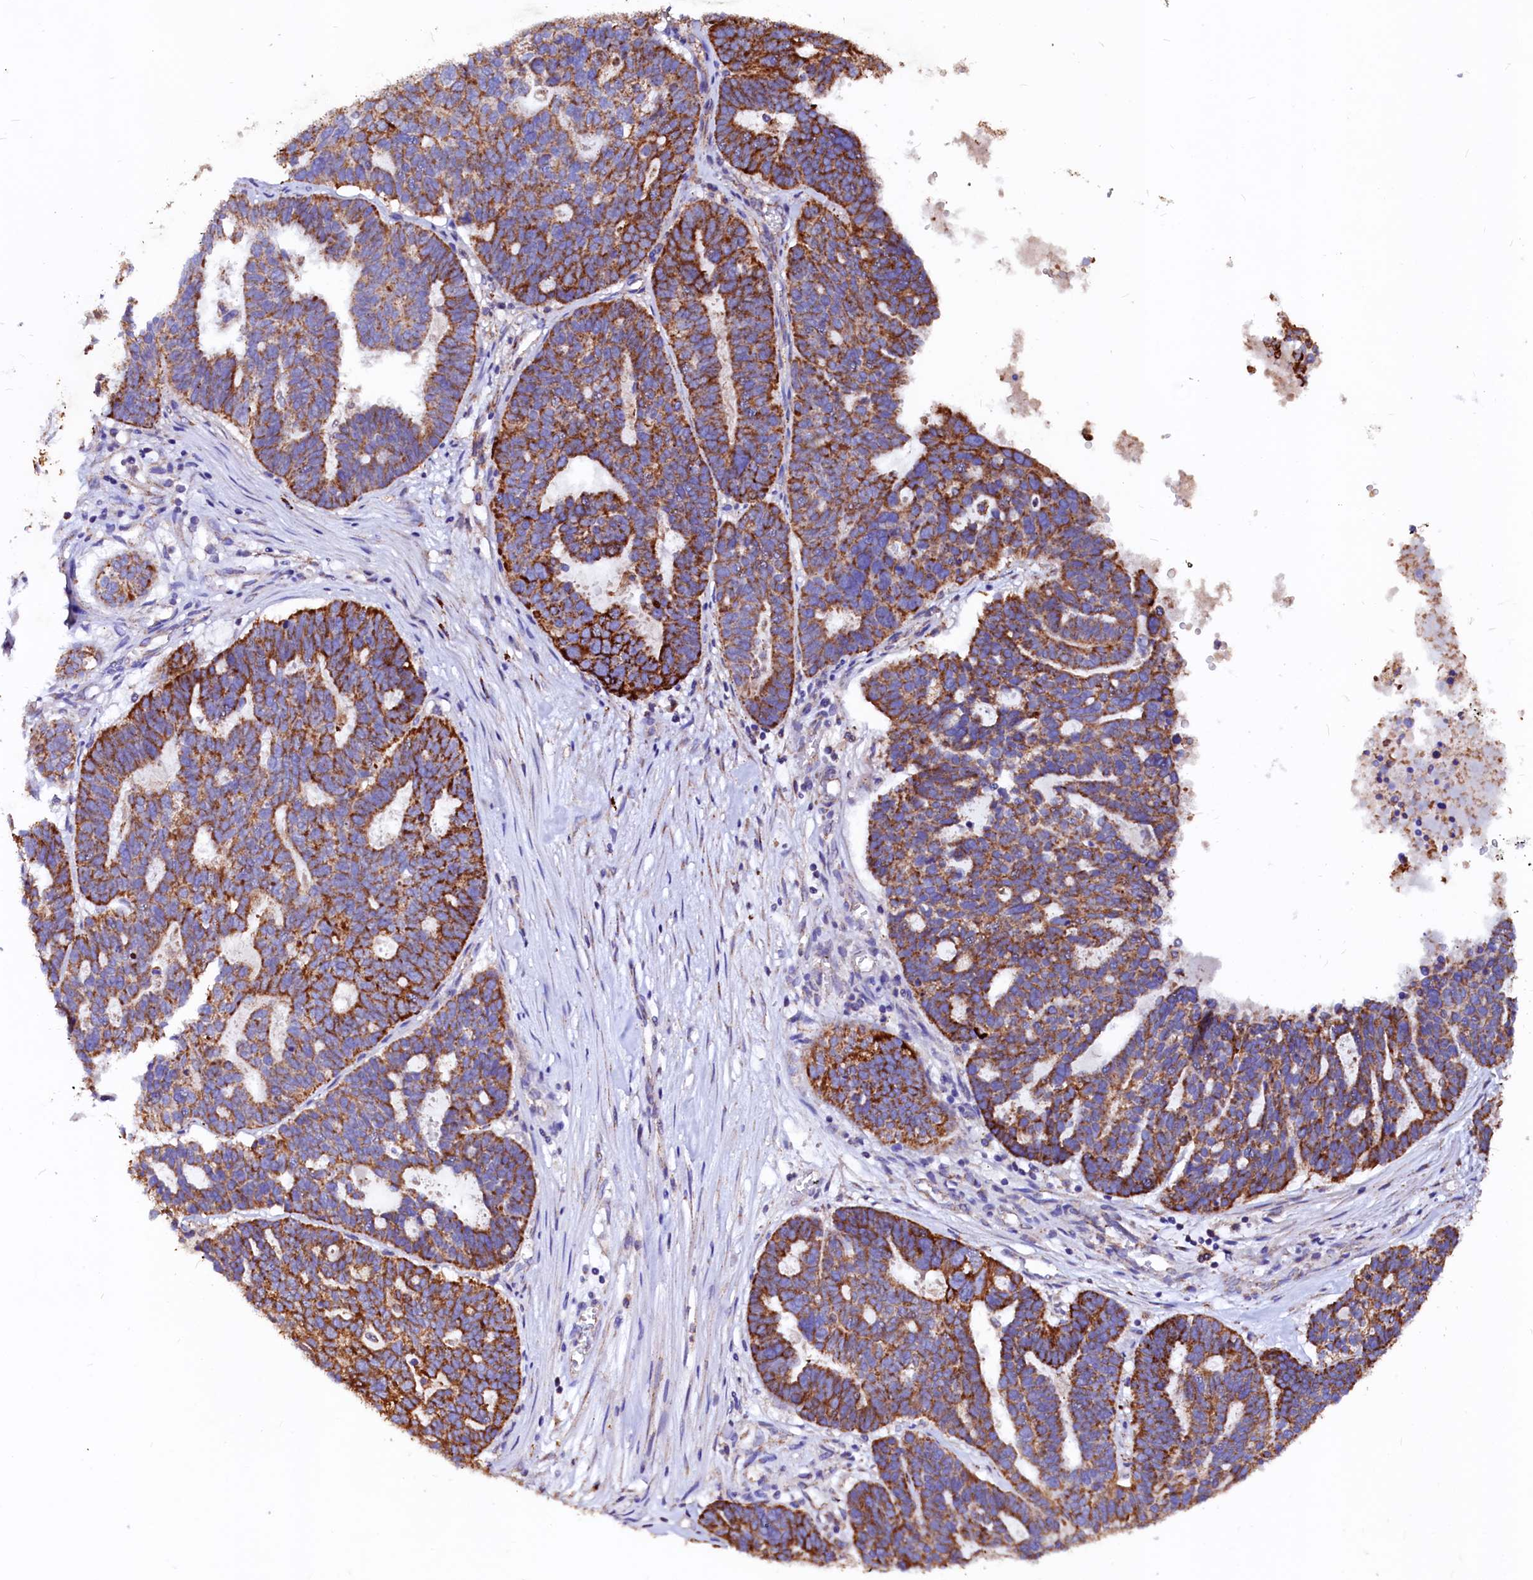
{"staining": {"intensity": "strong", "quantity": ">75%", "location": "cytoplasmic/membranous"}, "tissue": "ovarian cancer", "cell_type": "Tumor cells", "image_type": "cancer", "snomed": [{"axis": "morphology", "description": "Cystadenocarcinoma, serous, NOS"}, {"axis": "topography", "description": "Ovary"}], "caption": "A high-resolution histopathology image shows immunohistochemistry staining of ovarian cancer (serous cystadenocarcinoma), which displays strong cytoplasmic/membranous staining in approximately >75% of tumor cells.", "gene": "MAOB", "patient": {"sex": "female", "age": 59}}